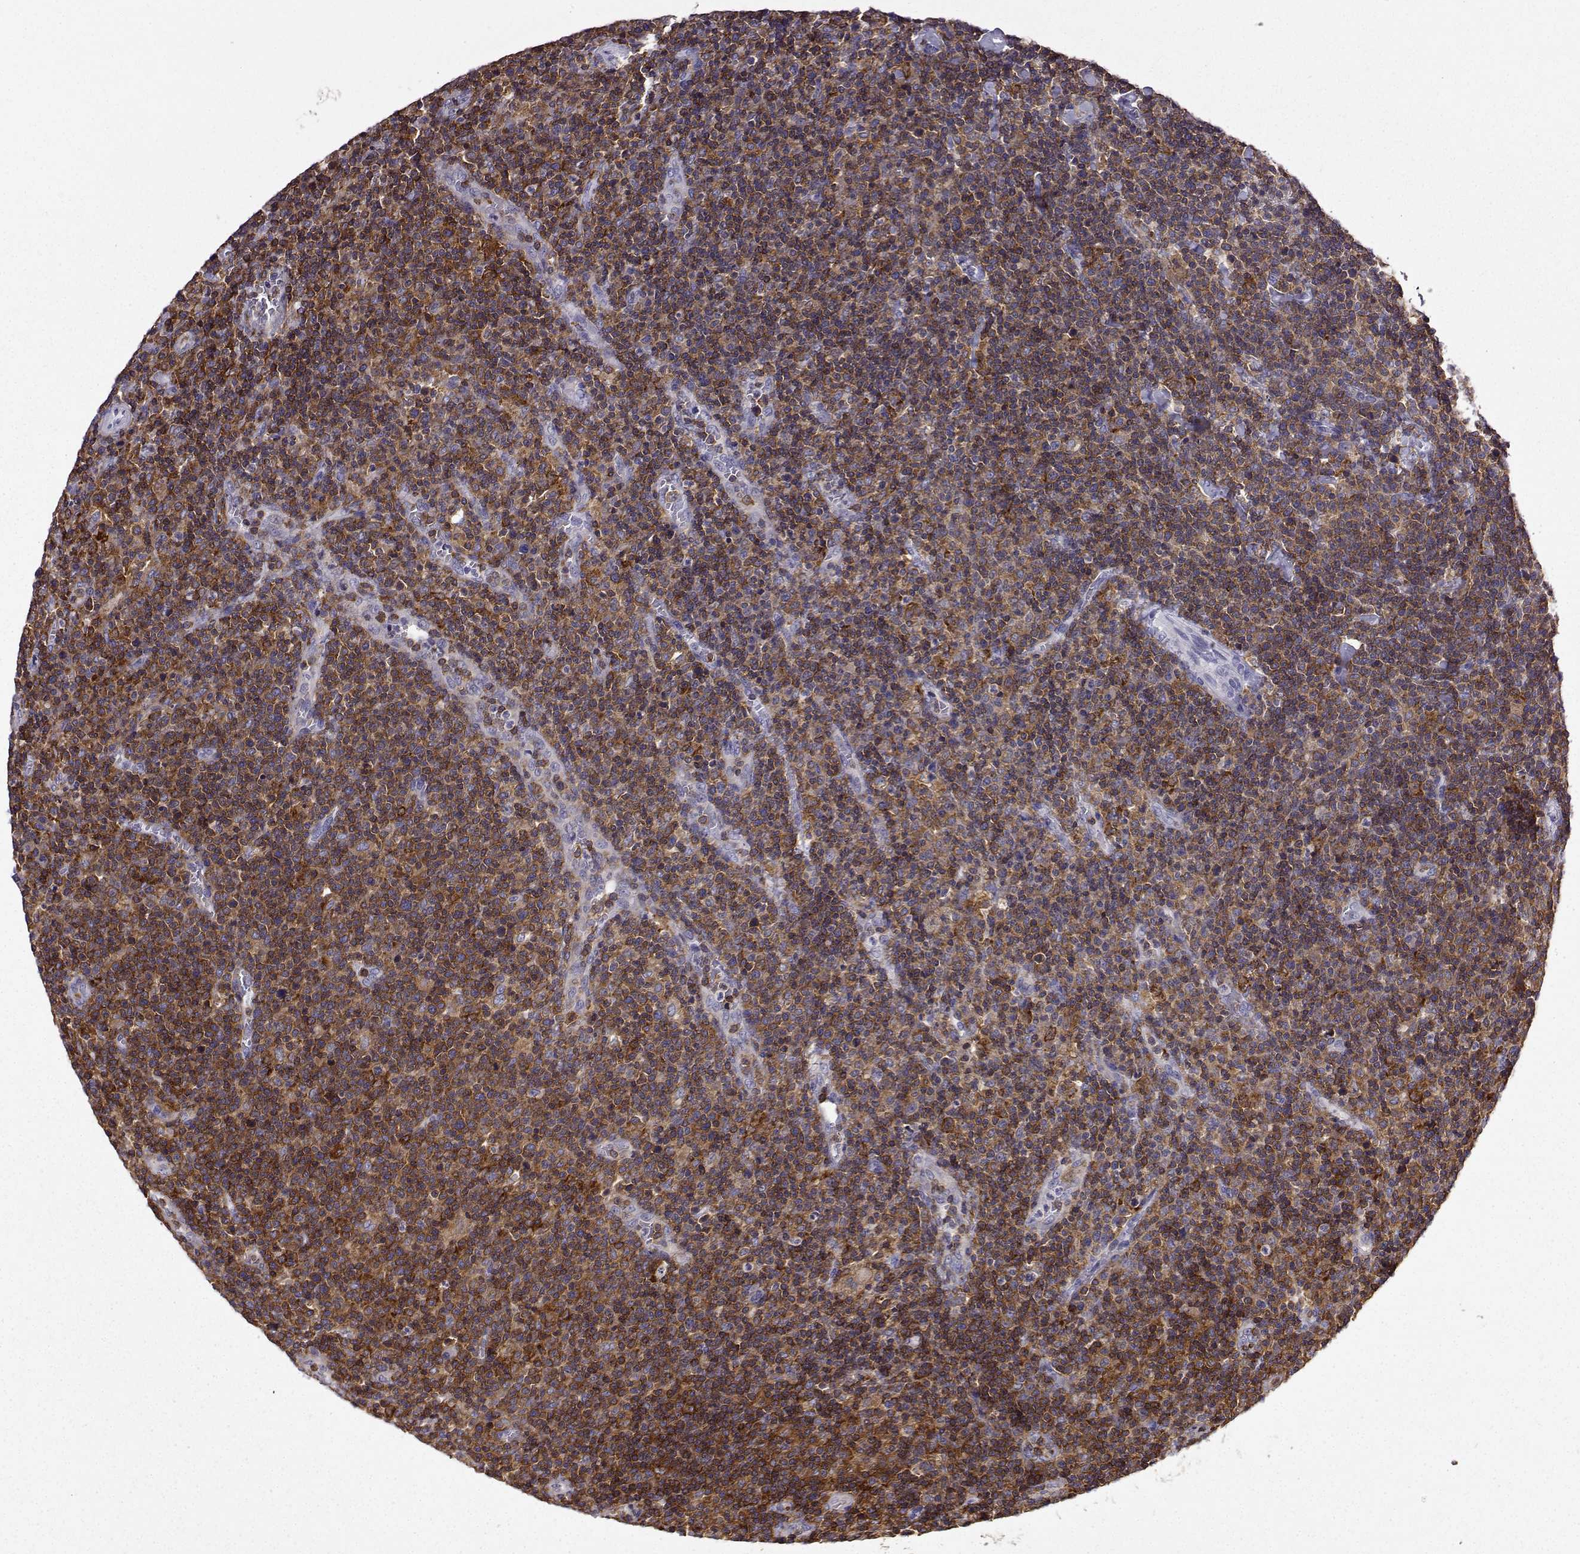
{"staining": {"intensity": "strong", "quantity": ">75%", "location": "cytoplasmic/membranous"}, "tissue": "lymphoma", "cell_type": "Tumor cells", "image_type": "cancer", "snomed": [{"axis": "morphology", "description": "Malignant lymphoma, non-Hodgkin's type, High grade"}, {"axis": "topography", "description": "Lymph node"}], "caption": "This is an image of immunohistochemistry staining of lymphoma, which shows strong positivity in the cytoplasmic/membranous of tumor cells.", "gene": "DOCK10", "patient": {"sex": "male", "age": 61}}